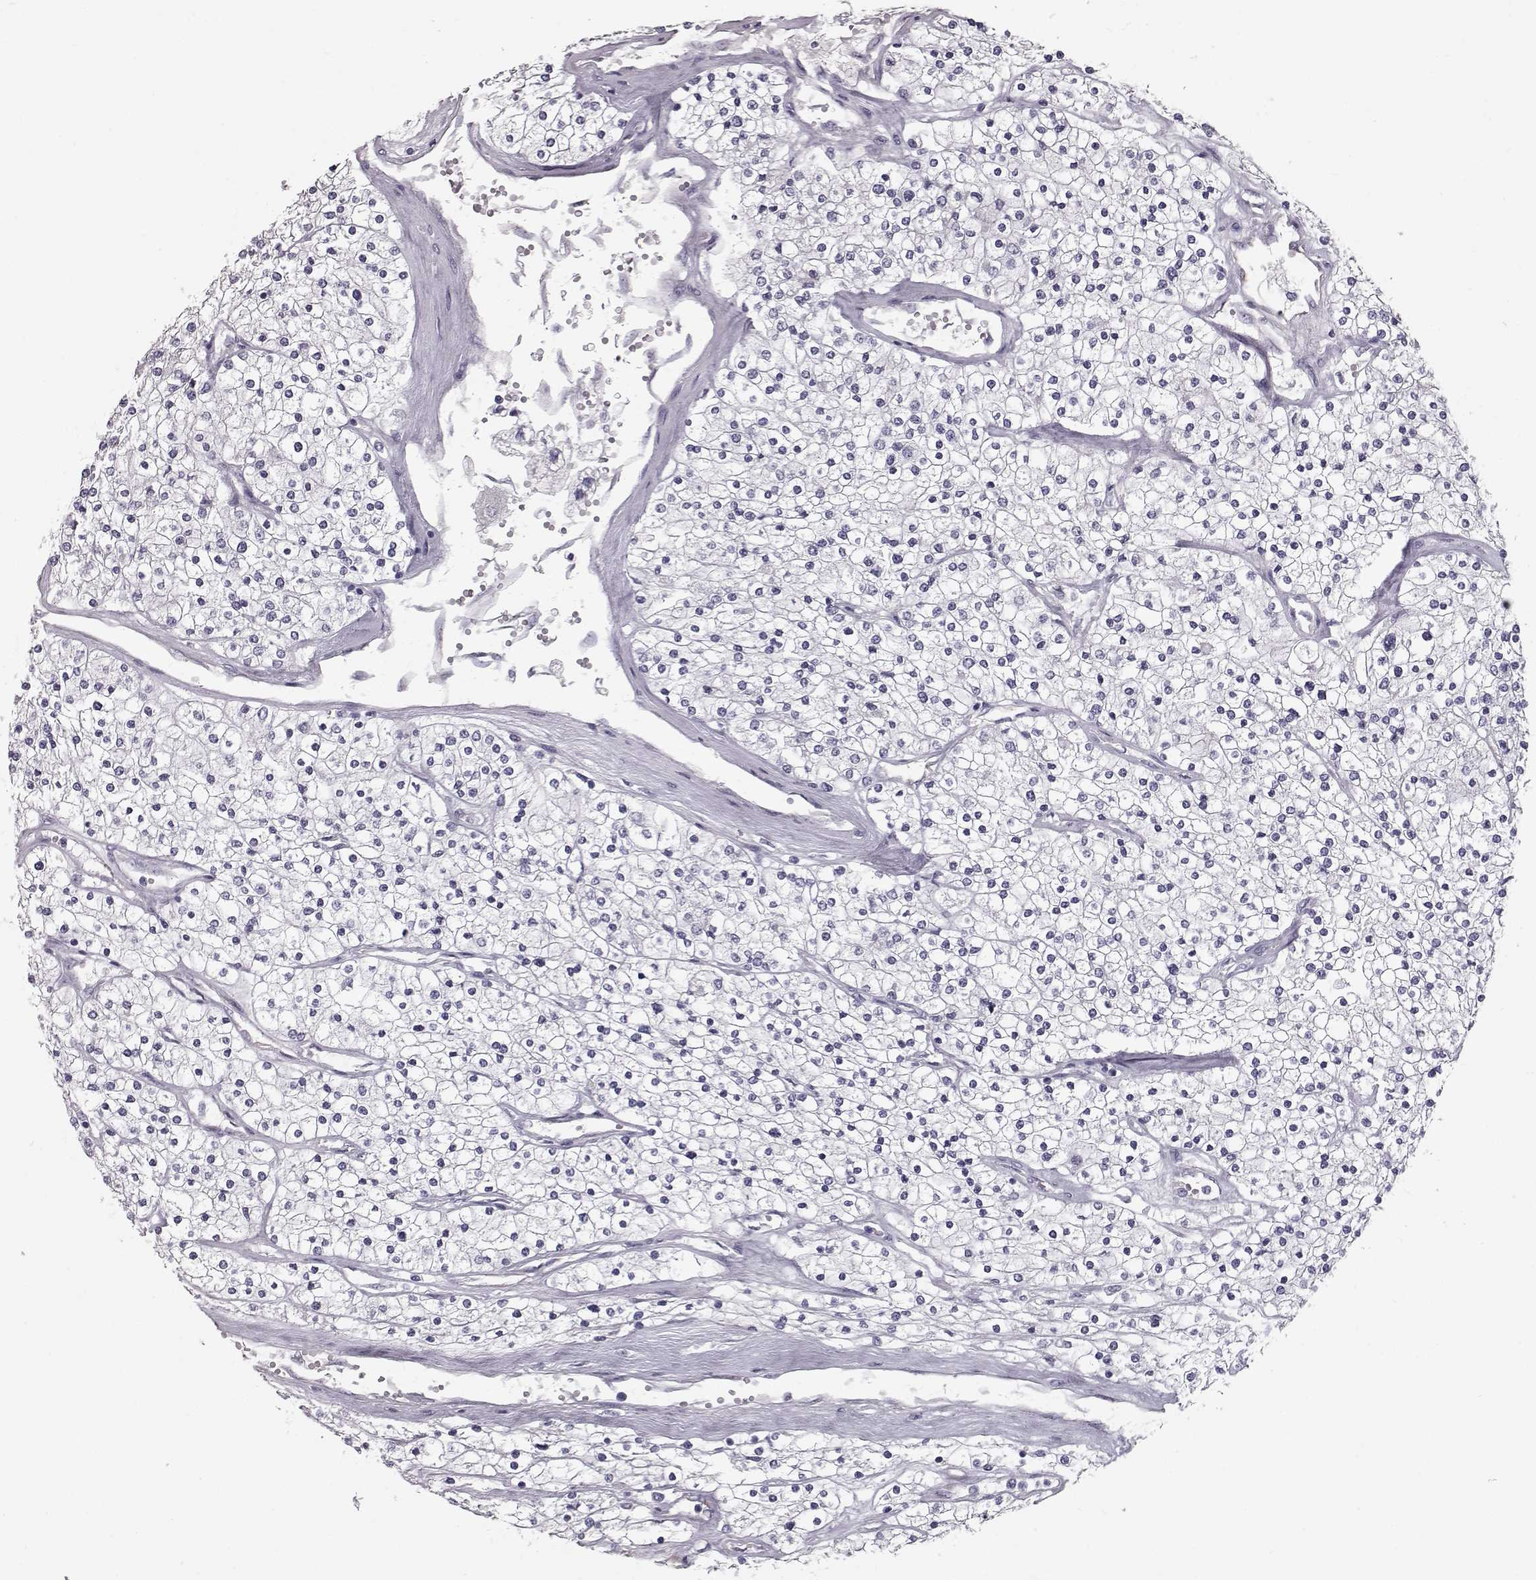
{"staining": {"intensity": "negative", "quantity": "none", "location": "none"}, "tissue": "renal cancer", "cell_type": "Tumor cells", "image_type": "cancer", "snomed": [{"axis": "morphology", "description": "Adenocarcinoma, NOS"}, {"axis": "topography", "description": "Kidney"}], "caption": "IHC image of renal cancer (adenocarcinoma) stained for a protein (brown), which exhibits no staining in tumor cells.", "gene": "CCL19", "patient": {"sex": "male", "age": 80}}